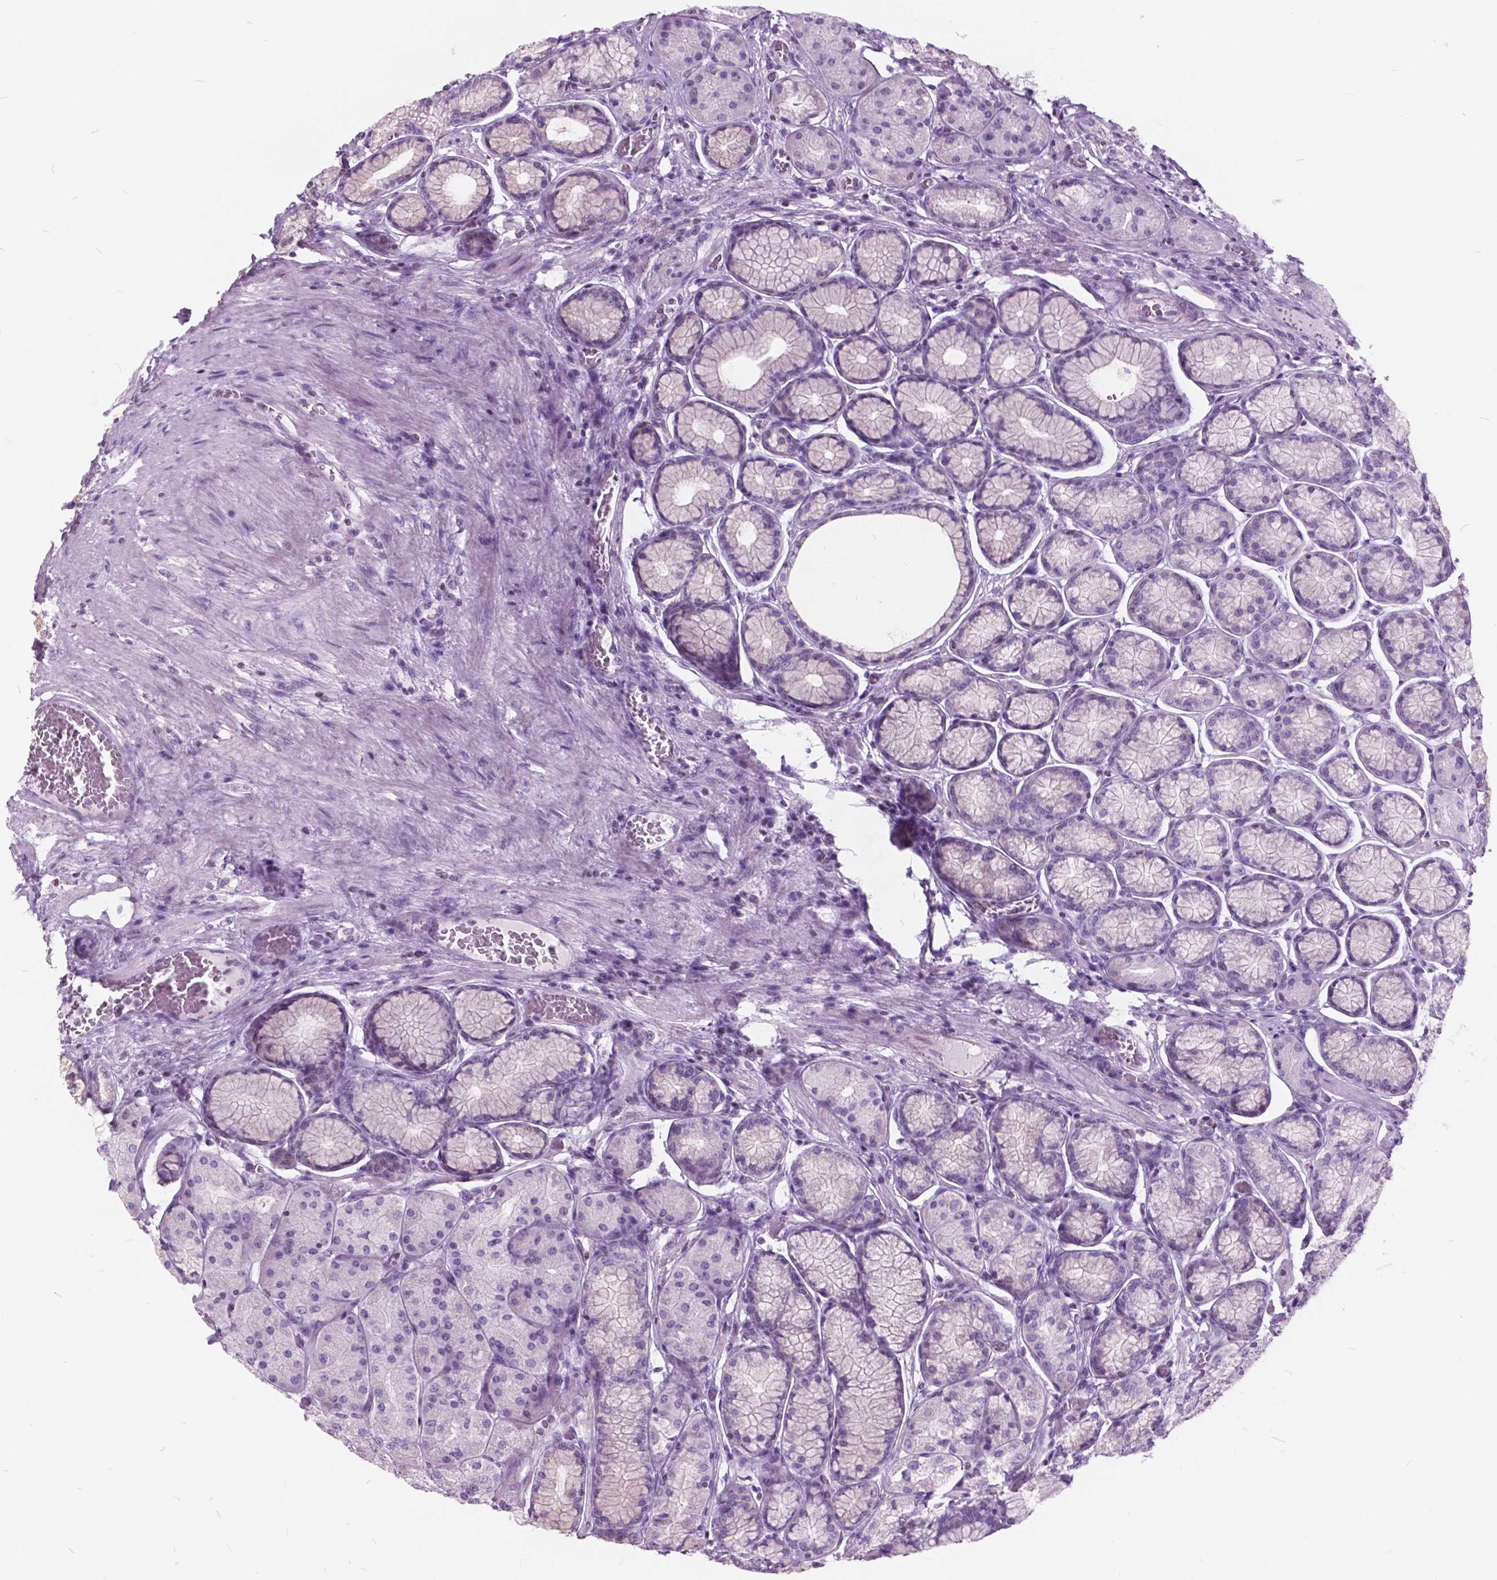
{"staining": {"intensity": "negative", "quantity": "none", "location": "none"}, "tissue": "stomach", "cell_type": "Glandular cells", "image_type": "normal", "snomed": [{"axis": "morphology", "description": "Normal tissue, NOS"}, {"axis": "morphology", "description": "Adenocarcinoma, NOS"}, {"axis": "morphology", "description": "Adenocarcinoma, High grade"}, {"axis": "topography", "description": "Stomach, upper"}, {"axis": "topography", "description": "Stomach"}], "caption": "IHC of normal stomach exhibits no positivity in glandular cells. (Brightfield microscopy of DAB immunohistochemistry at high magnification).", "gene": "SP140", "patient": {"sex": "female", "age": 65}}